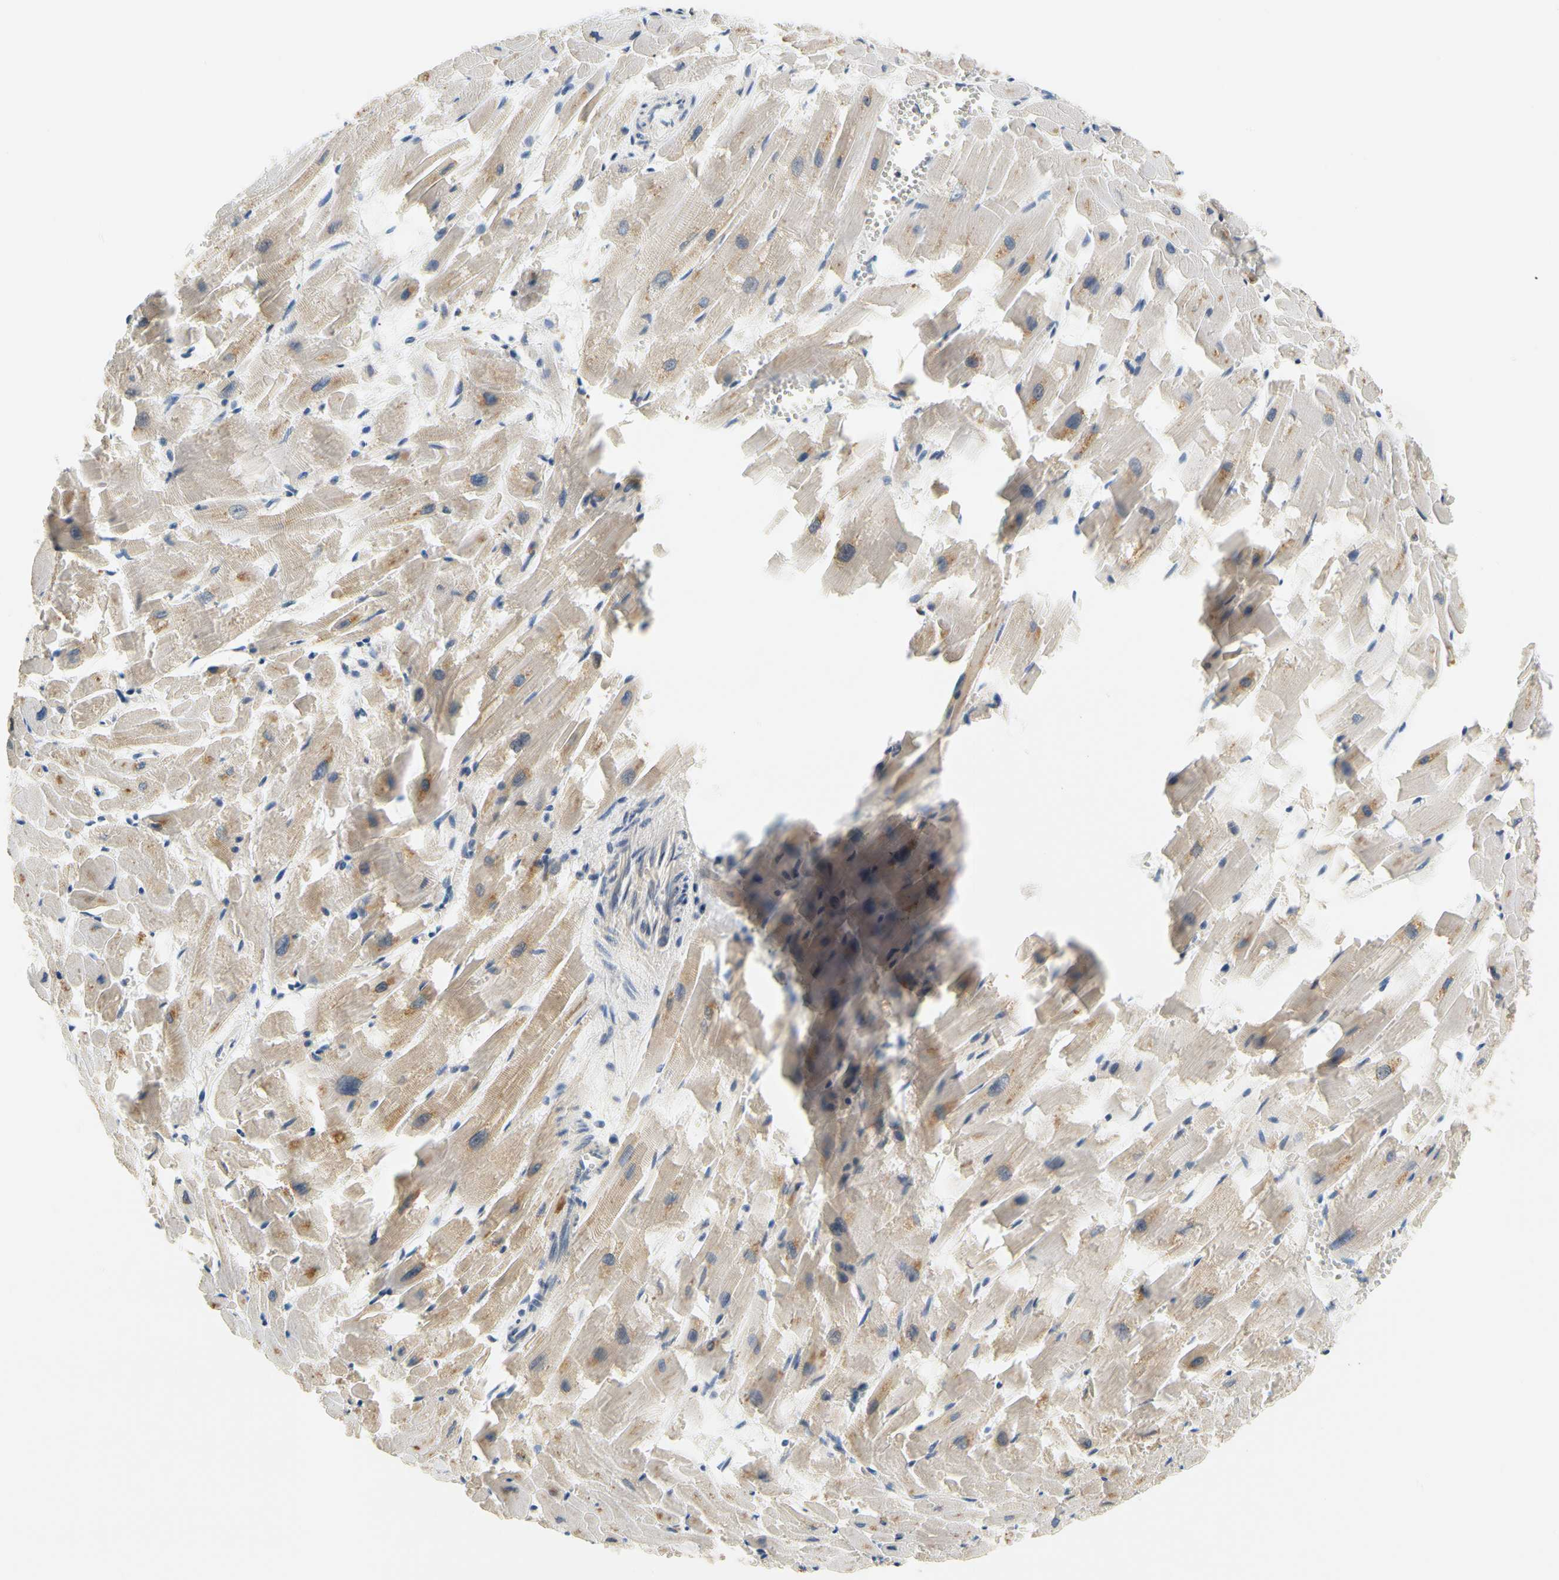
{"staining": {"intensity": "weak", "quantity": "25%-75%", "location": "cytoplasmic/membranous"}, "tissue": "heart muscle", "cell_type": "Cardiomyocytes", "image_type": "normal", "snomed": [{"axis": "morphology", "description": "Normal tissue, NOS"}, {"axis": "topography", "description": "Heart"}], "caption": "Immunohistochemistry staining of unremarkable heart muscle, which exhibits low levels of weak cytoplasmic/membranous positivity in about 25%-75% of cardiomyocytes indicating weak cytoplasmic/membranous protein expression. The staining was performed using DAB (brown) for protein detection and nuclei were counterstained in hematoxylin (blue).", "gene": "LRRC47", "patient": {"sex": "female", "age": 19}}